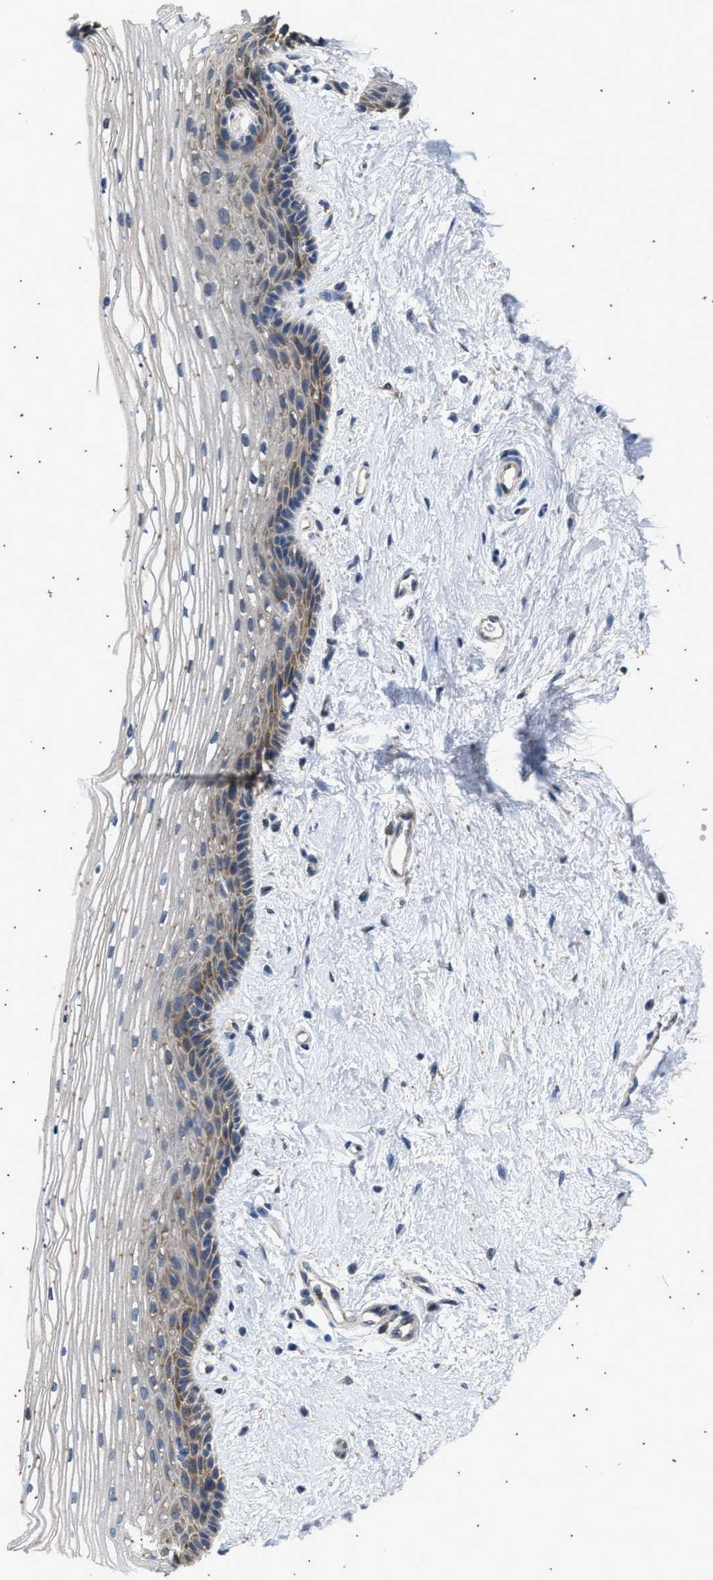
{"staining": {"intensity": "weak", "quantity": "<25%", "location": "cytoplasmic/membranous"}, "tissue": "vagina", "cell_type": "Squamous epithelial cells", "image_type": "normal", "snomed": [{"axis": "morphology", "description": "Normal tissue, NOS"}, {"axis": "topography", "description": "Vagina"}], "caption": "Protein analysis of unremarkable vagina displays no significant expression in squamous epithelial cells.", "gene": "COX19", "patient": {"sex": "female", "age": 46}}